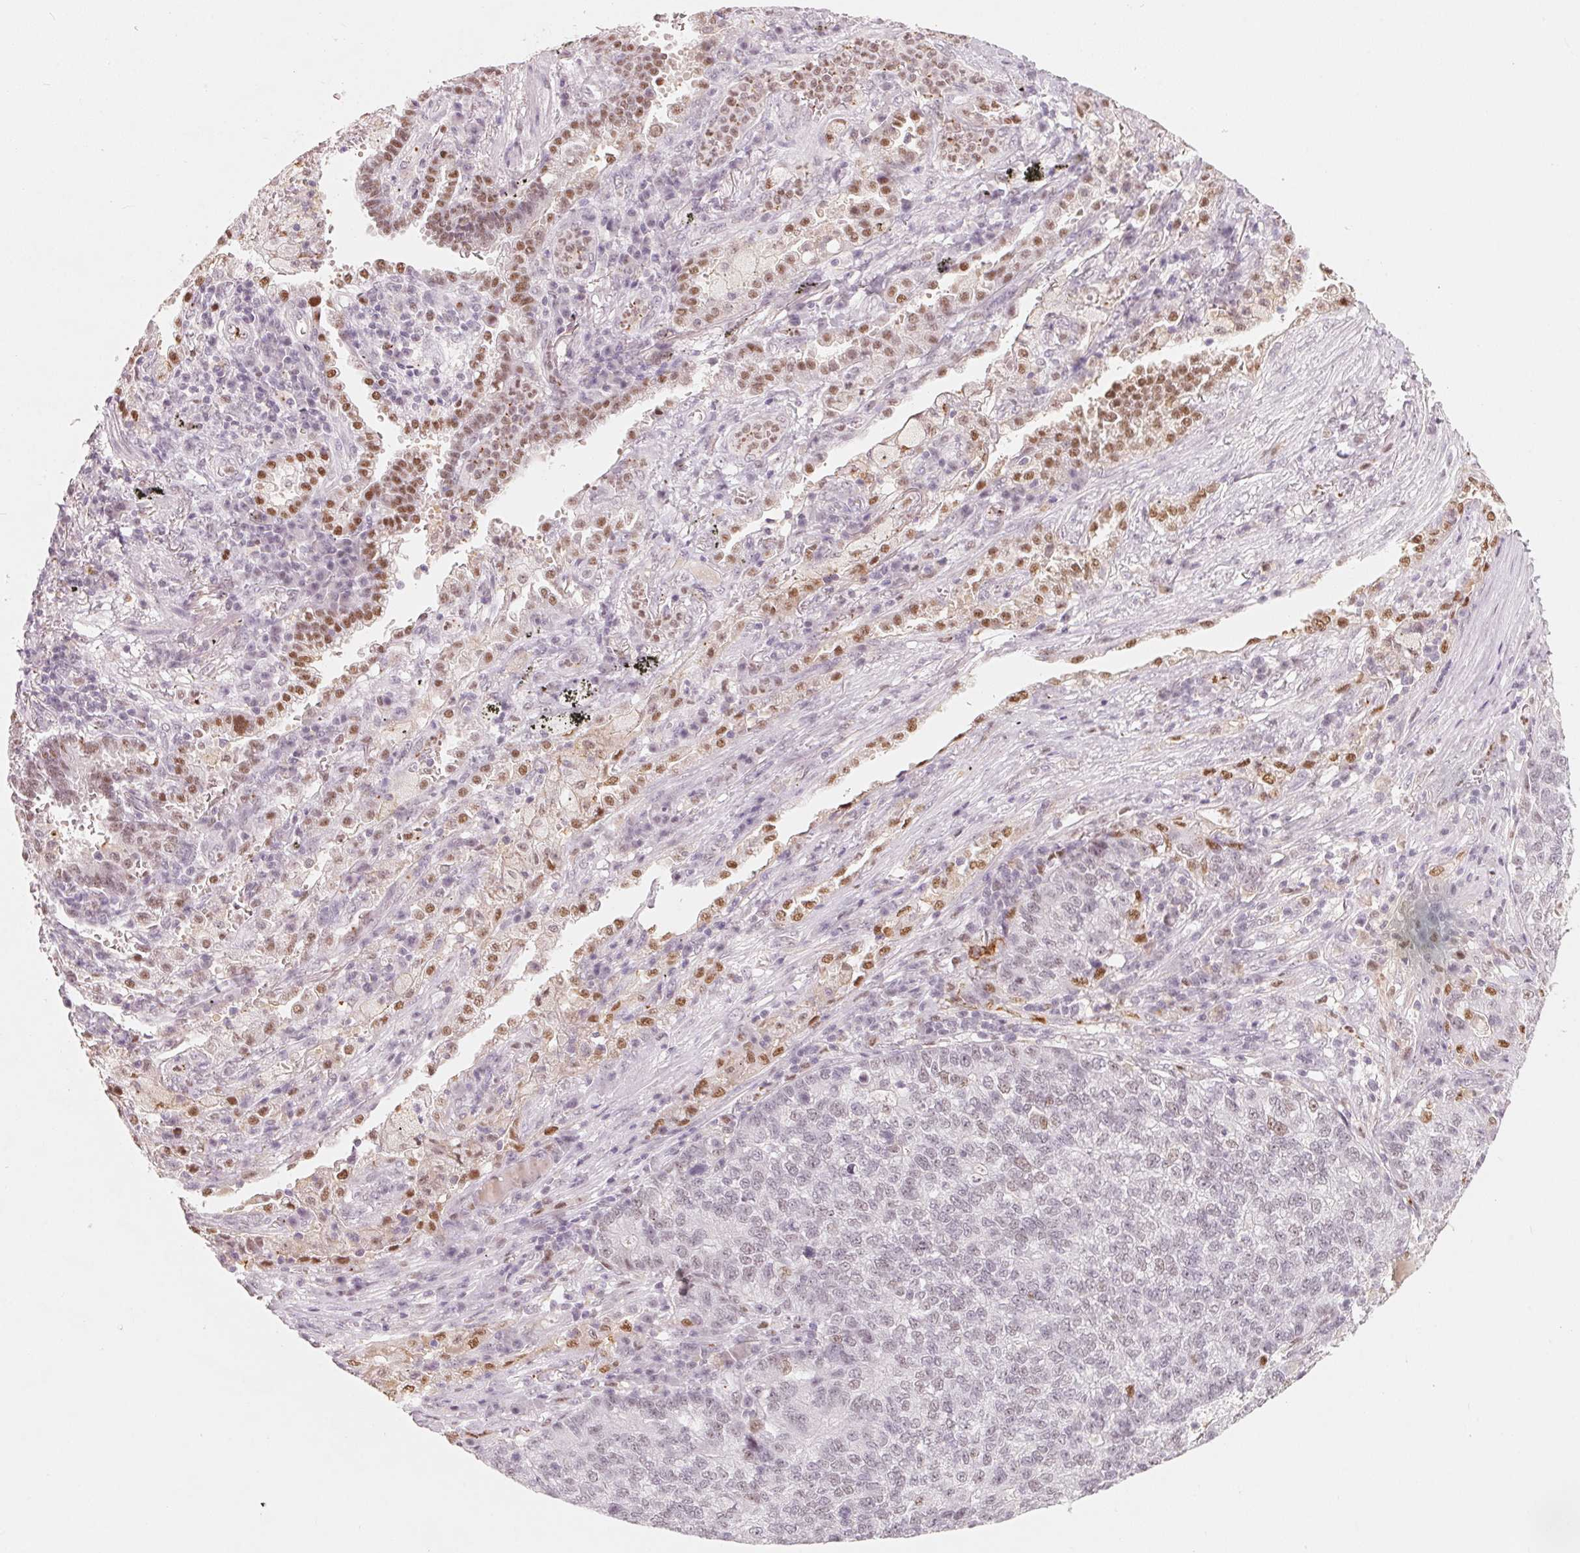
{"staining": {"intensity": "negative", "quantity": "none", "location": "none"}, "tissue": "lung cancer", "cell_type": "Tumor cells", "image_type": "cancer", "snomed": [{"axis": "morphology", "description": "Adenocarcinoma, NOS"}, {"axis": "topography", "description": "Lung"}], "caption": "Human lung adenocarcinoma stained for a protein using immunohistochemistry (IHC) exhibits no positivity in tumor cells.", "gene": "ARHGAP22", "patient": {"sex": "male", "age": 57}}